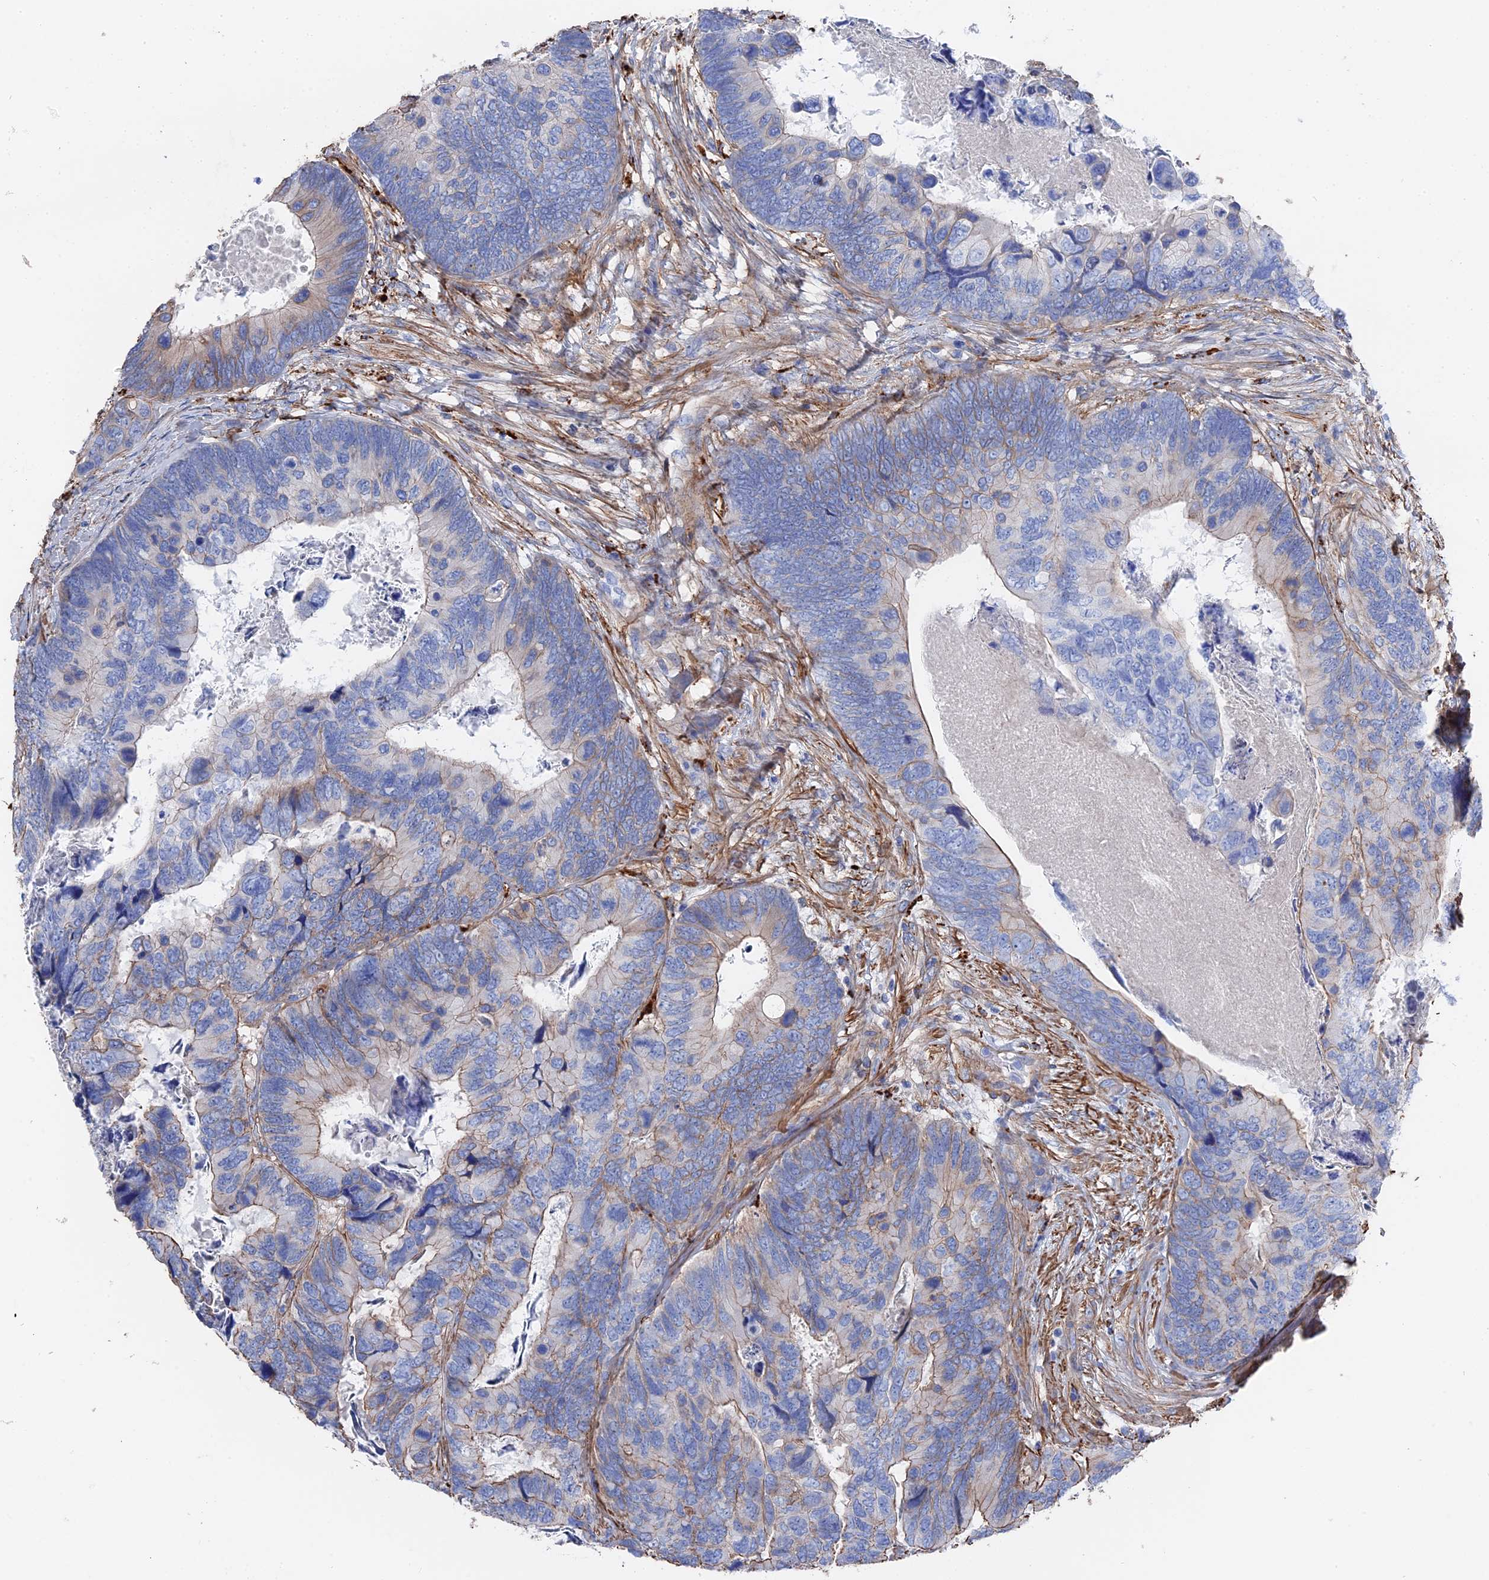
{"staining": {"intensity": "weak", "quantity": "<25%", "location": "cytoplasmic/membranous"}, "tissue": "colorectal cancer", "cell_type": "Tumor cells", "image_type": "cancer", "snomed": [{"axis": "morphology", "description": "Adenocarcinoma, NOS"}, {"axis": "topography", "description": "Colon"}], "caption": "IHC of human colorectal adenocarcinoma exhibits no staining in tumor cells. Brightfield microscopy of IHC stained with DAB (3,3'-diaminobenzidine) (brown) and hematoxylin (blue), captured at high magnification.", "gene": "STRA6", "patient": {"sex": "female", "age": 67}}